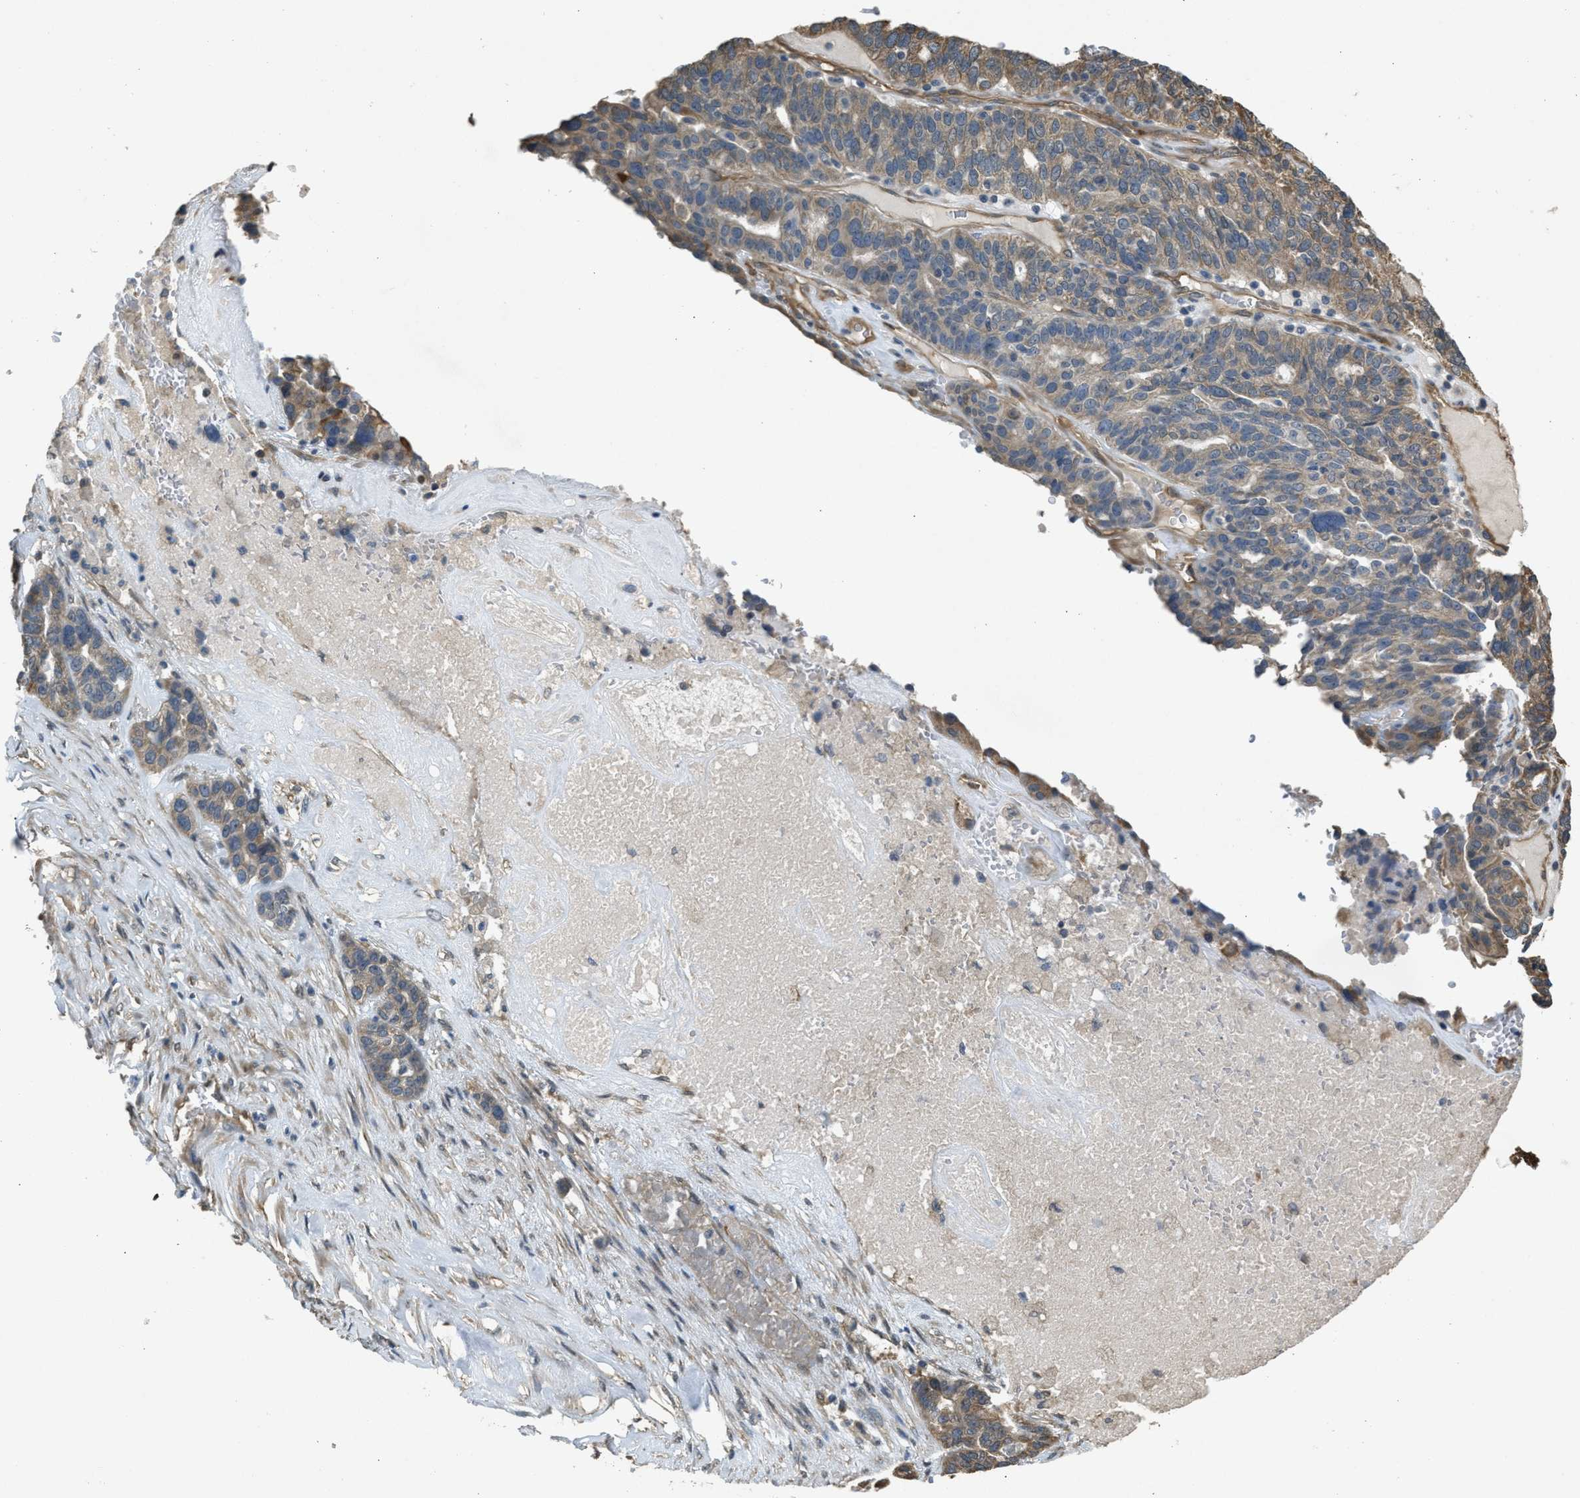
{"staining": {"intensity": "weak", "quantity": "<25%", "location": "cytoplasmic/membranous"}, "tissue": "ovarian cancer", "cell_type": "Tumor cells", "image_type": "cancer", "snomed": [{"axis": "morphology", "description": "Cystadenocarcinoma, serous, NOS"}, {"axis": "topography", "description": "Ovary"}], "caption": "Tumor cells are negative for protein expression in human ovarian cancer. (Stains: DAB (3,3'-diaminobenzidine) immunohistochemistry (IHC) with hematoxylin counter stain, Microscopy: brightfield microscopy at high magnification).", "gene": "BAG3", "patient": {"sex": "female", "age": 59}}